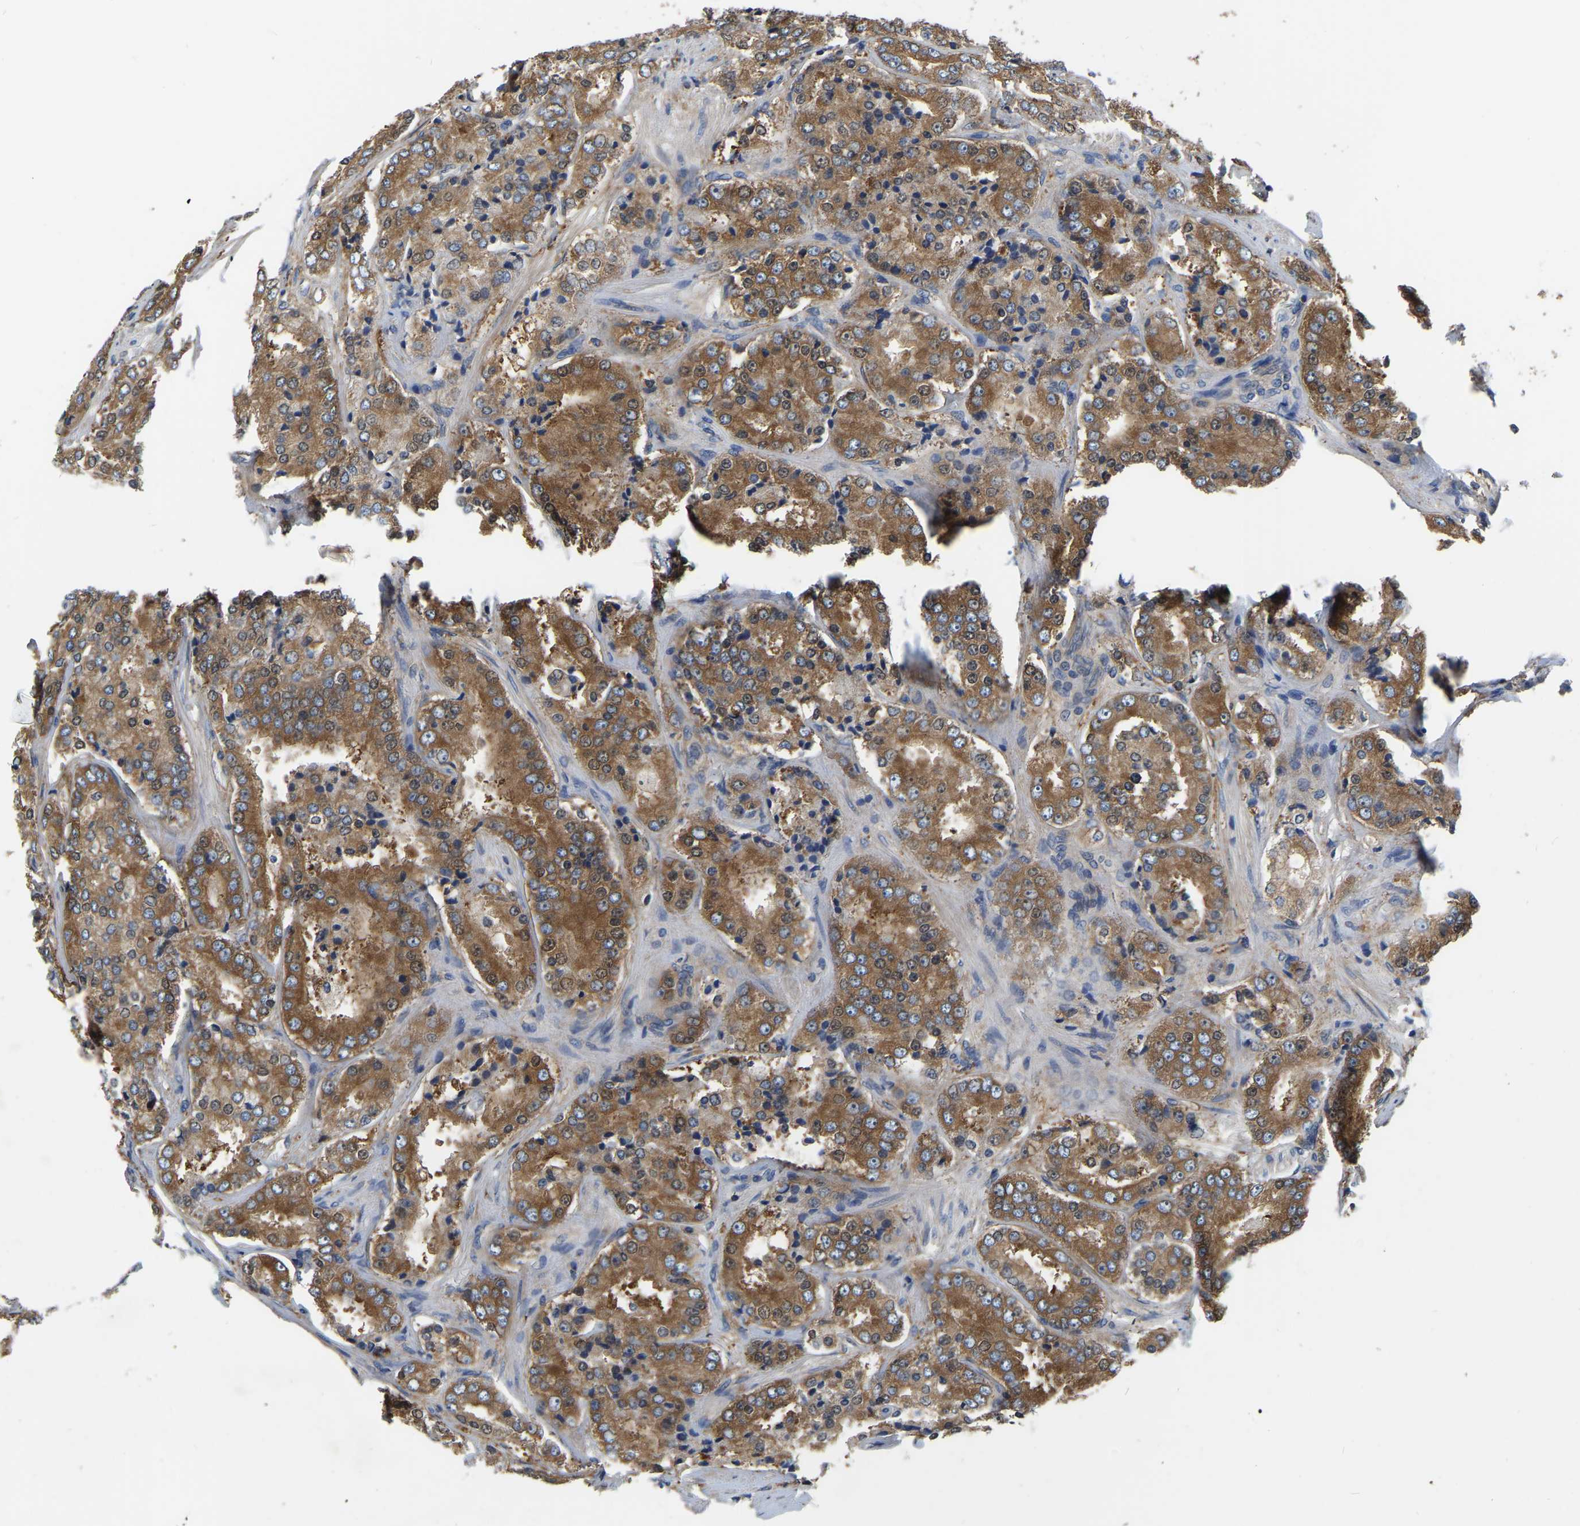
{"staining": {"intensity": "moderate", "quantity": ">75%", "location": "cytoplasmic/membranous"}, "tissue": "prostate cancer", "cell_type": "Tumor cells", "image_type": "cancer", "snomed": [{"axis": "morphology", "description": "Adenocarcinoma, High grade"}, {"axis": "topography", "description": "Prostate"}], "caption": "Human prostate cancer (high-grade adenocarcinoma) stained with a brown dye exhibits moderate cytoplasmic/membranous positive expression in approximately >75% of tumor cells.", "gene": "GARS1", "patient": {"sex": "male", "age": 65}}